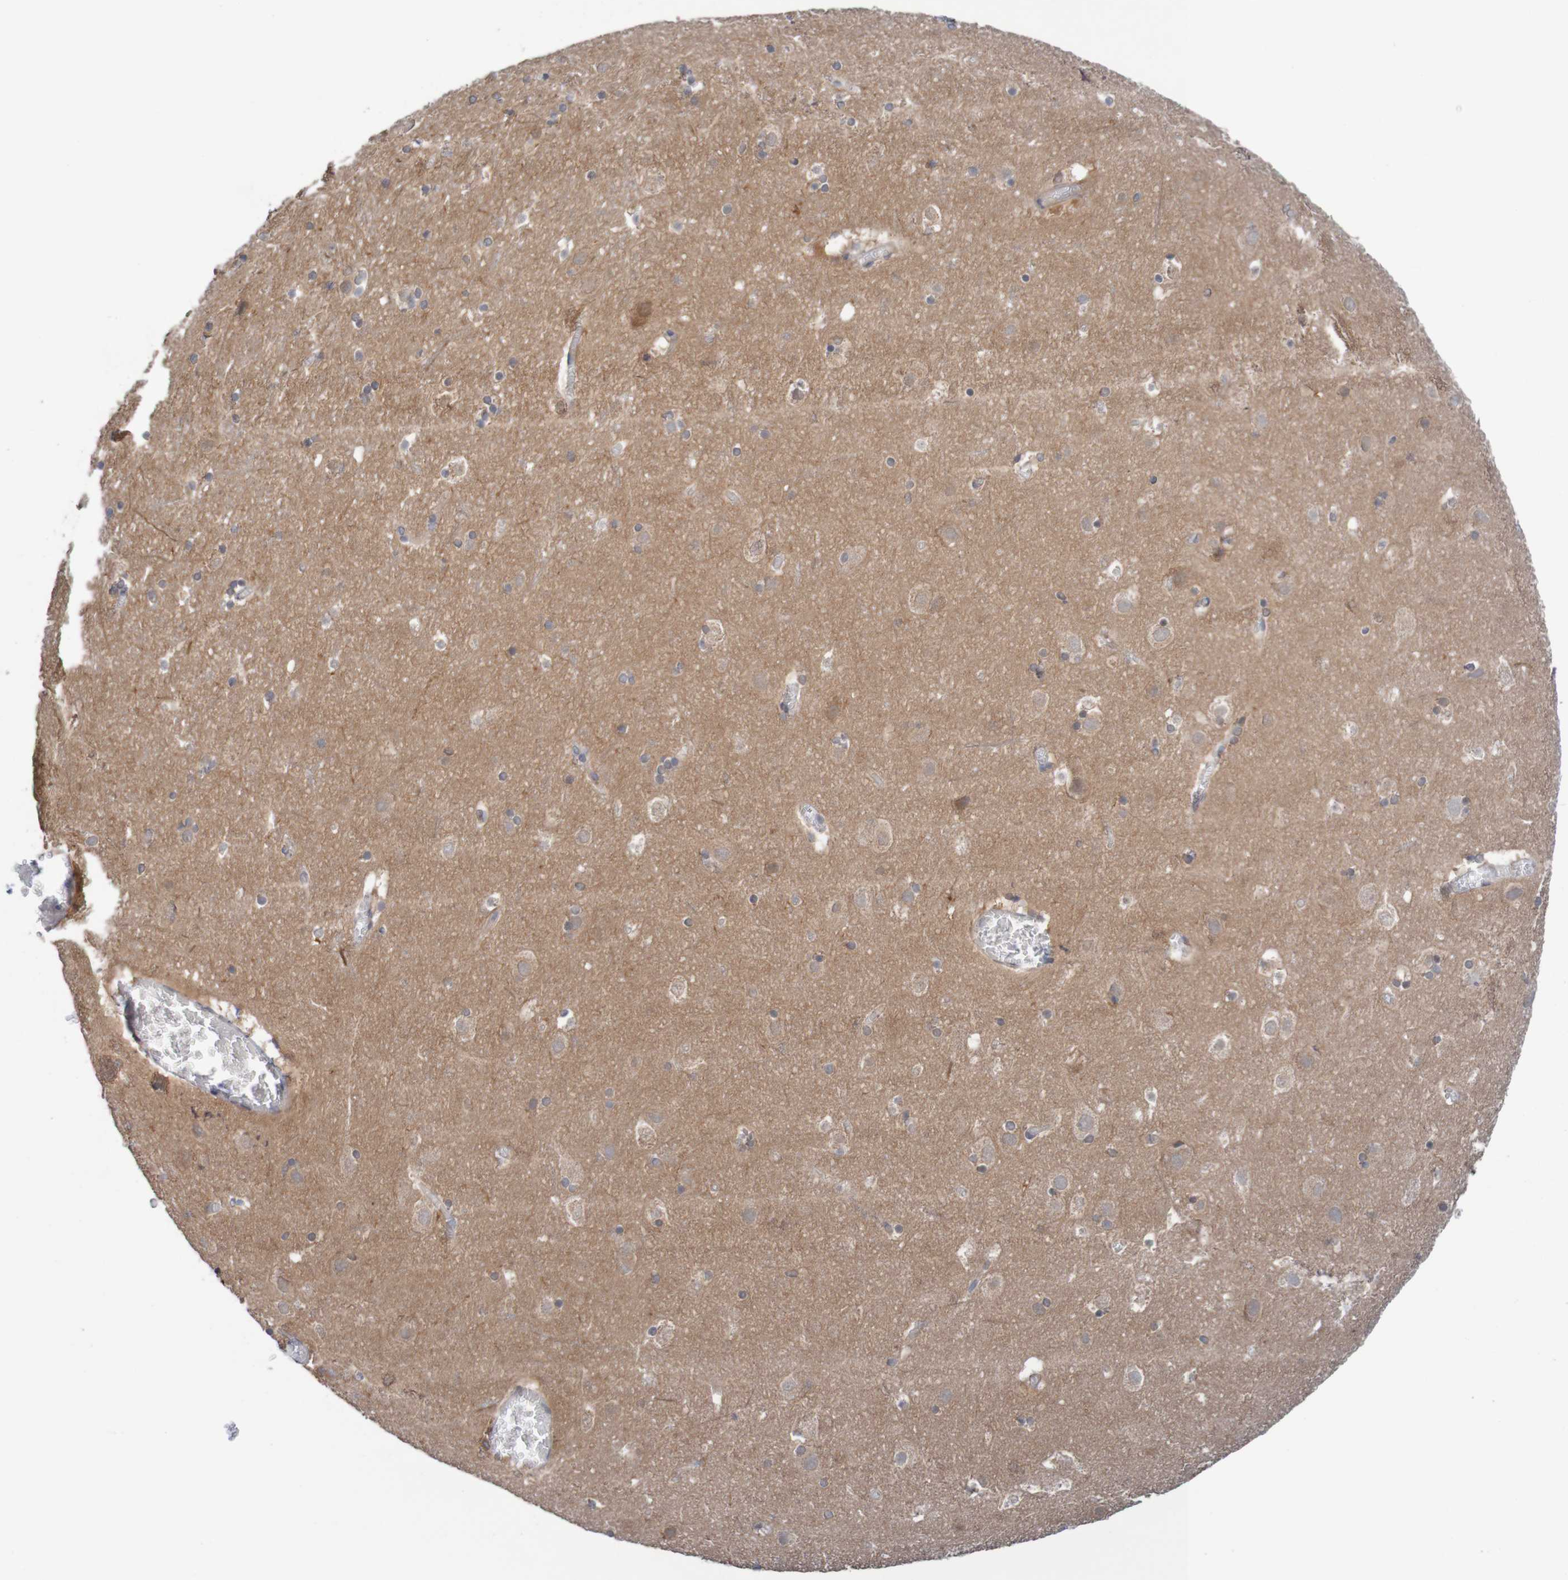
{"staining": {"intensity": "weak", "quantity": "25%-75%", "location": "cytoplasmic/membranous"}, "tissue": "cerebral cortex", "cell_type": "Endothelial cells", "image_type": "normal", "snomed": [{"axis": "morphology", "description": "Normal tissue, NOS"}, {"axis": "topography", "description": "Cerebral cortex"}], "caption": "Endothelial cells exhibit weak cytoplasmic/membranous positivity in about 25%-75% of cells in normal cerebral cortex.", "gene": "ANKK1", "patient": {"sex": "male", "age": 45}}